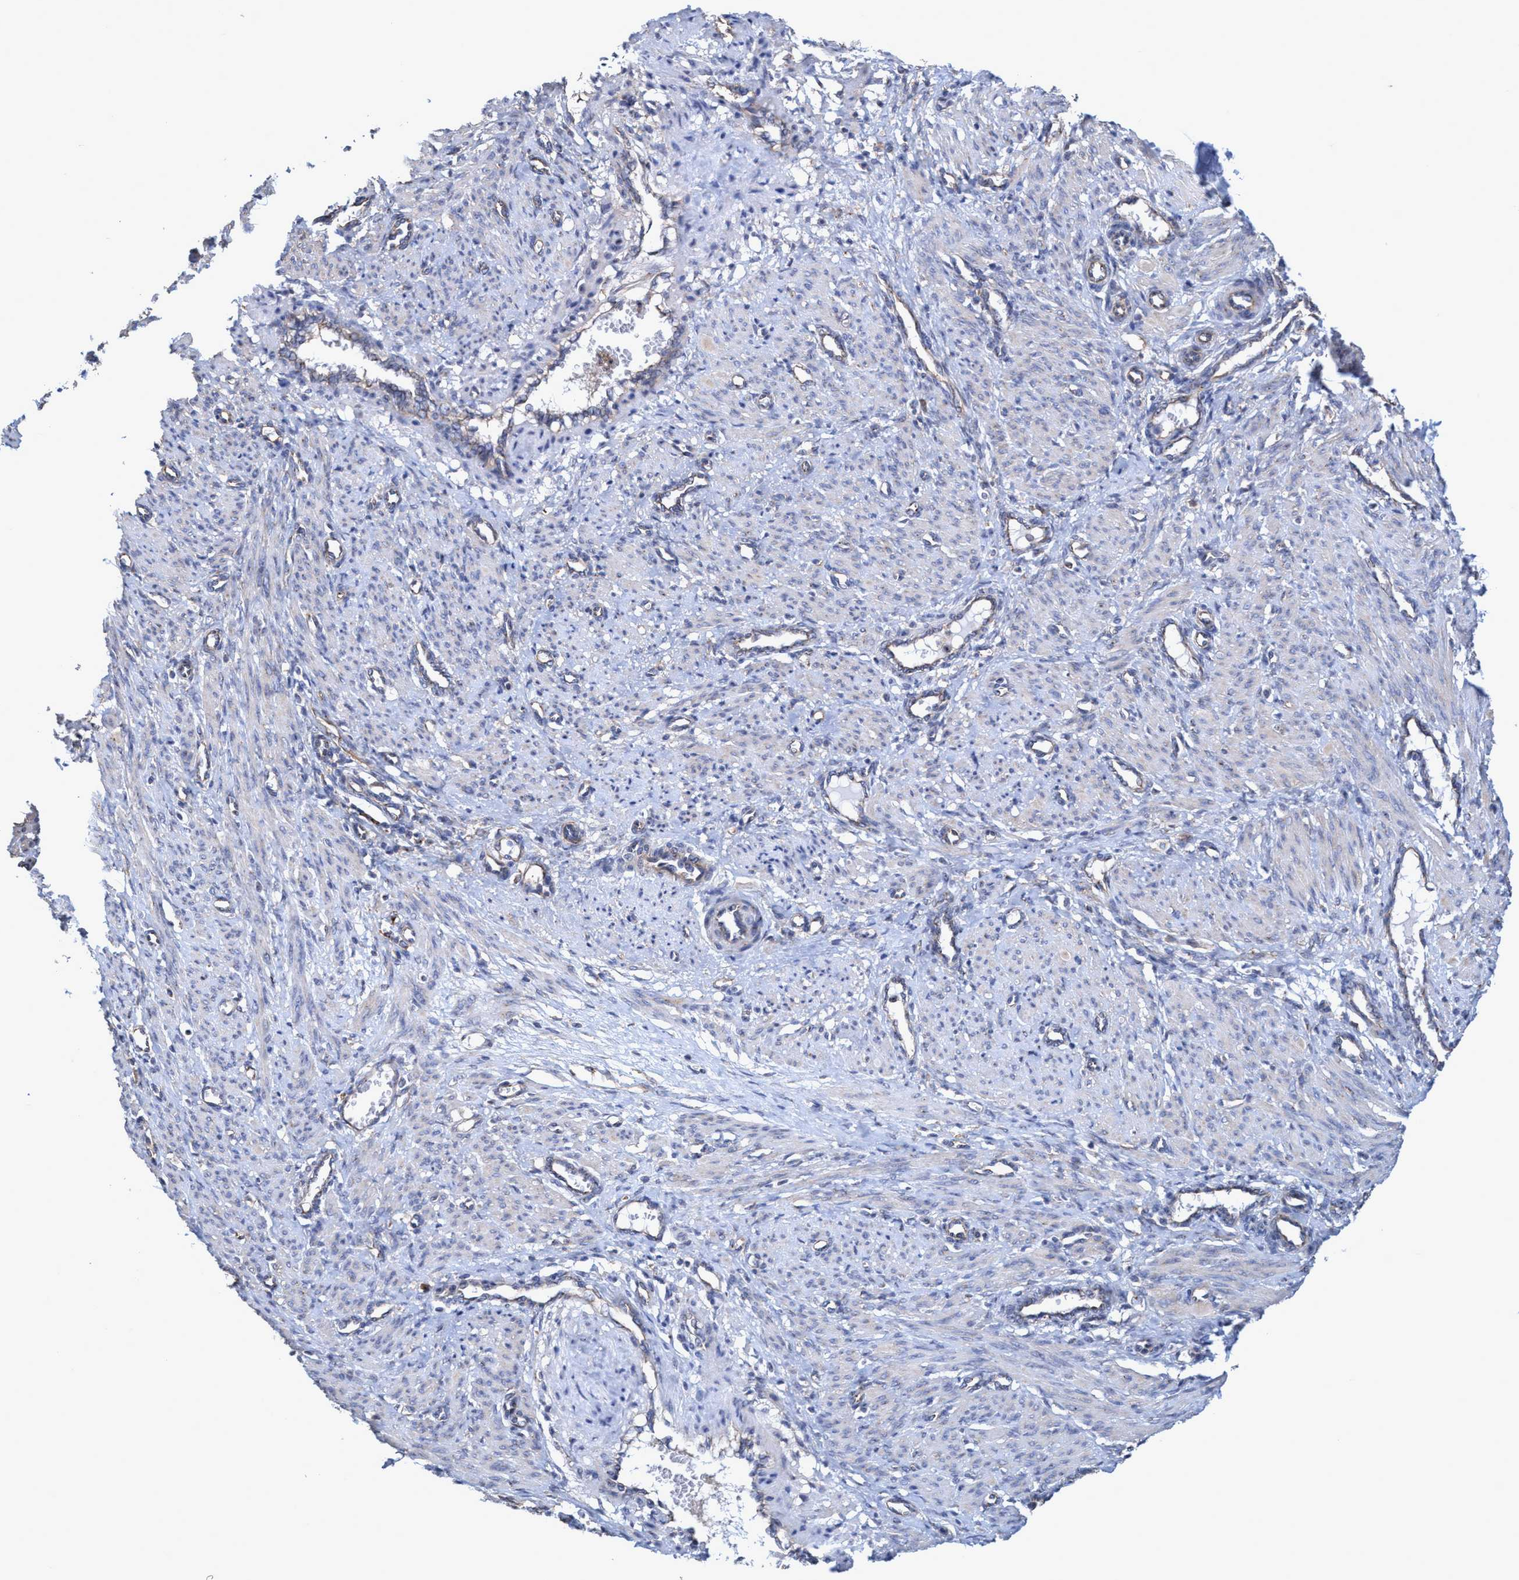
{"staining": {"intensity": "weak", "quantity": "25%-75%", "location": "cytoplasmic/membranous"}, "tissue": "smooth muscle", "cell_type": "Smooth muscle cells", "image_type": "normal", "snomed": [{"axis": "morphology", "description": "Normal tissue, NOS"}, {"axis": "topography", "description": "Endometrium"}], "caption": "IHC (DAB (3,3'-diaminobenzidine)) staining of normal smooth muscle shows weak cytoplasmic/membranous protein expression in about 25%-75% of smooth muscle cells.", "gene": "BICD2", "patient": {"sex": "female", "age": 33}}